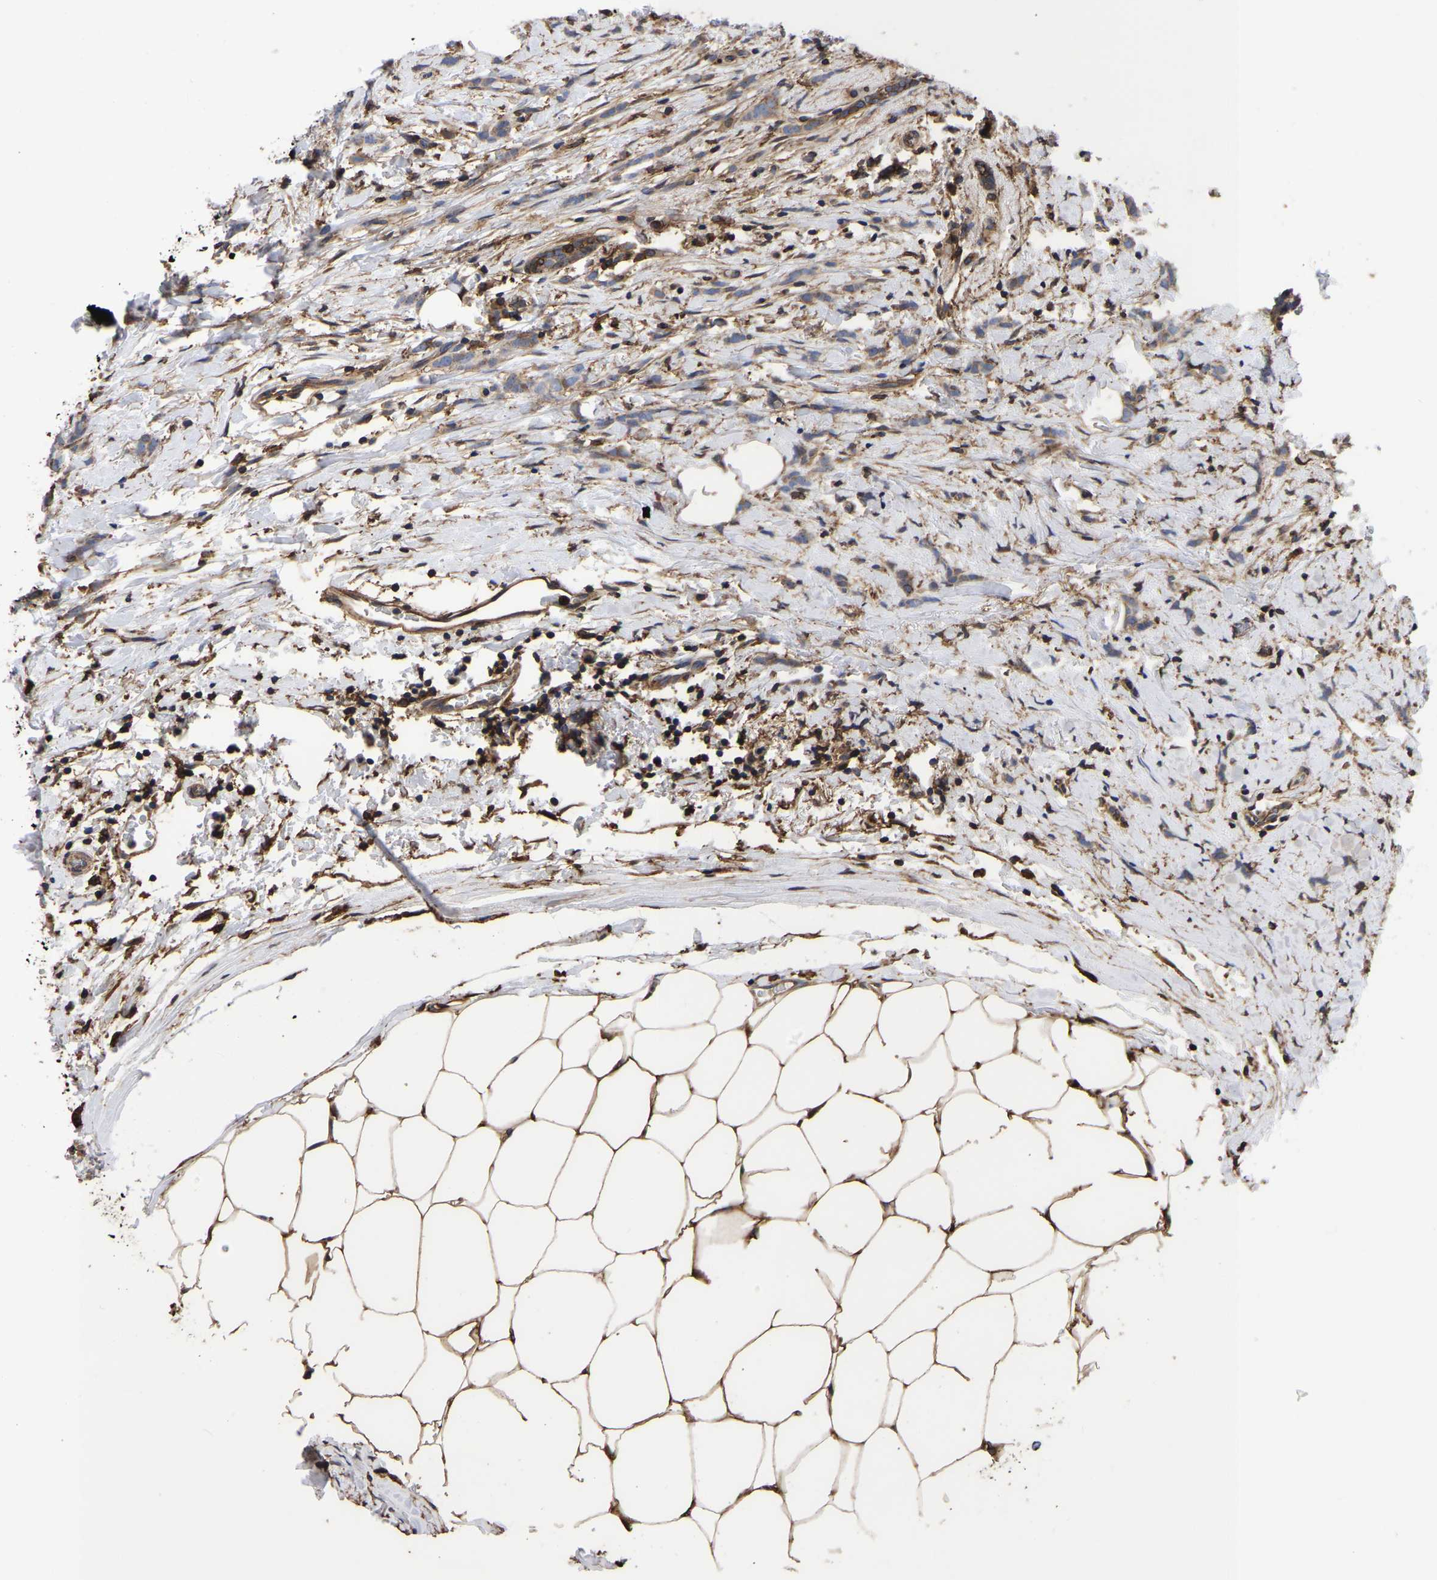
{"staining": {"intensity": "weak", "quantity": ">75%", "location": "cytoplasmic/membranous"}, "tissue": "breast cancer", "cell_type": "Tumor cells", "image_type": "cancer", "snomed": [{"axis": "morphology", "description": "Lobular carcinoma, in situ"}, {"axis": "morphology", "description": "Lobular carcinoma"}, {"axis": "topography", "description": "Breast"}], "caption": "Immunohistochemistry (IHC) of human lobular carcinoma (breast) shows low levels of weak cytoplasmic/membranous positivity in about >75% of tumor cells.", "gene": "LIF", "patient": {"sex": "female", "age": 41}}